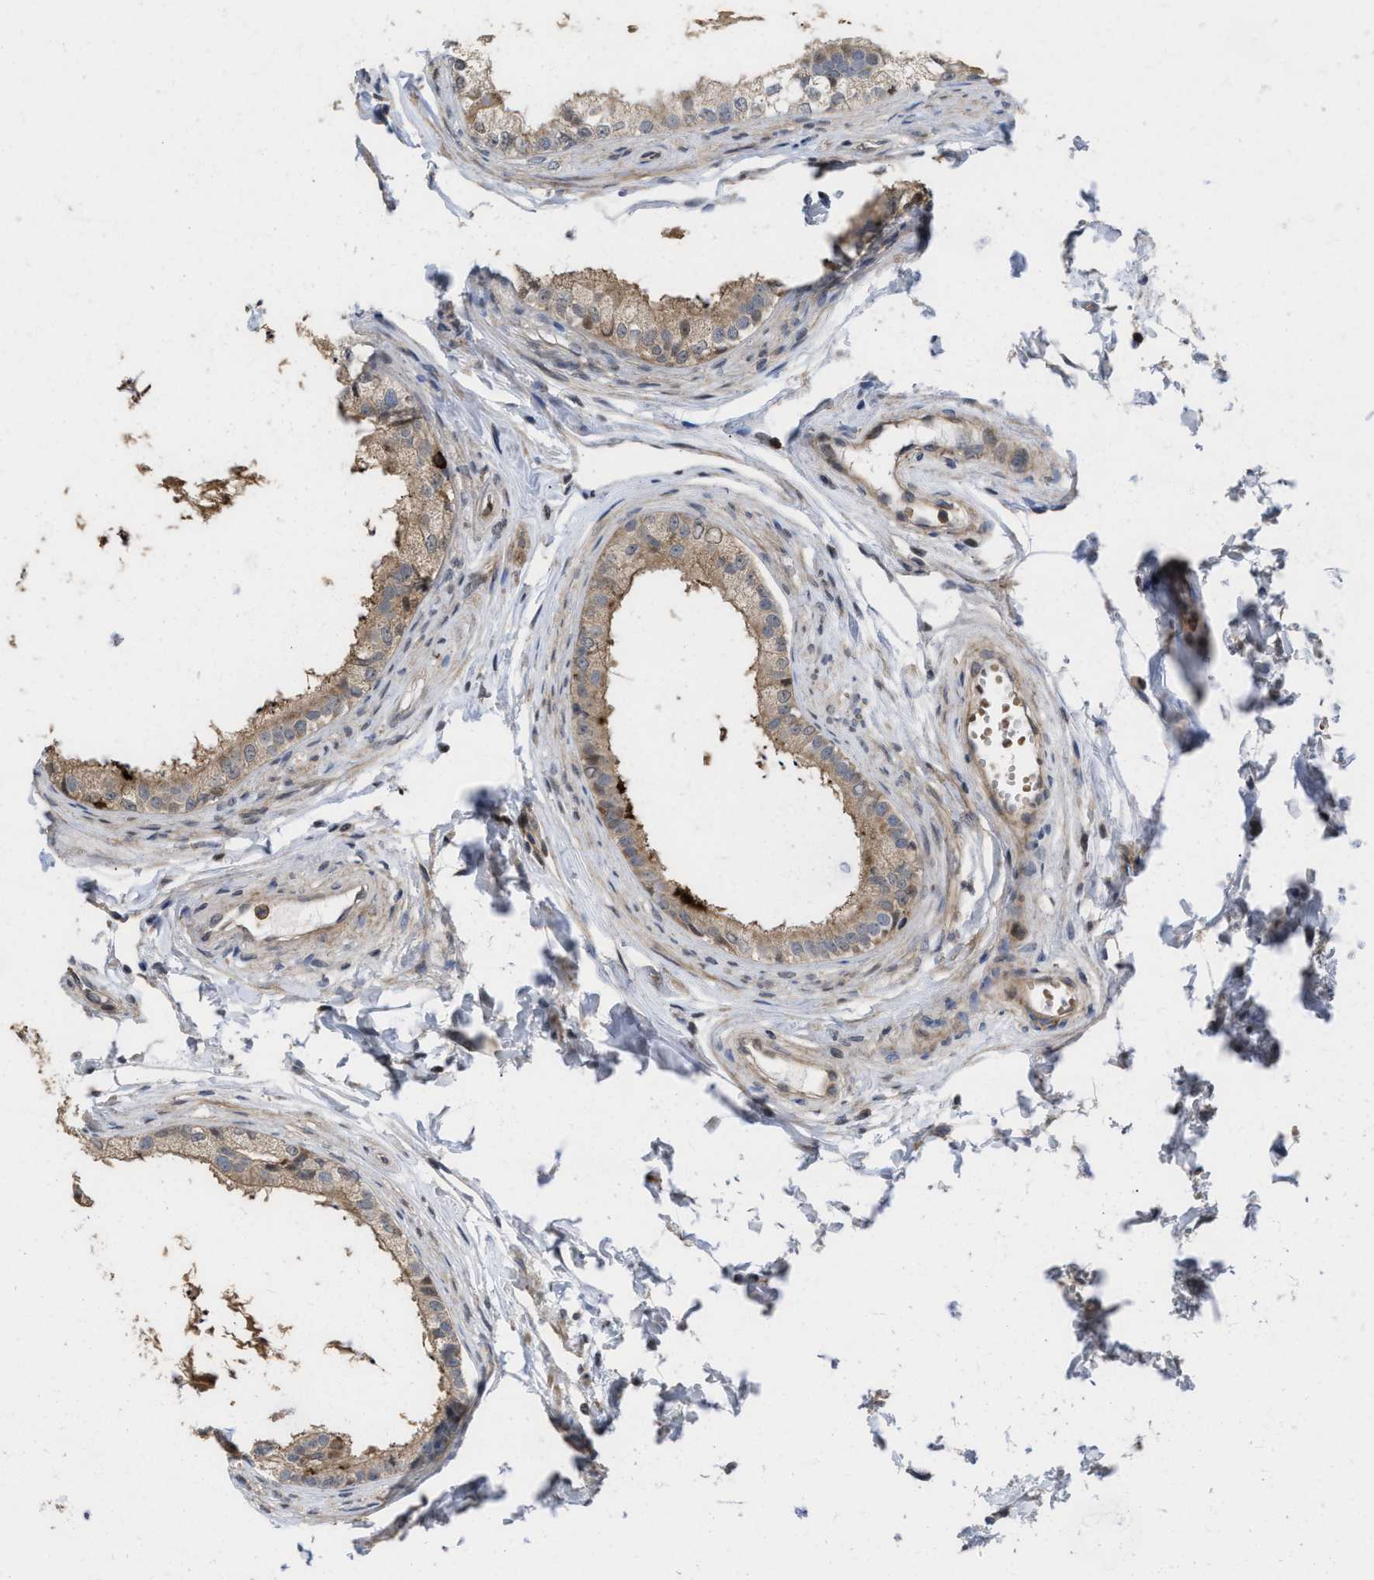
{"staining": {"intensity": "strong", "quantity": "25%-75%", "location": "cytoplasmic/membranous,nuclear"}, "tissue": "epididymis", "cell_type": "Glandular cells", "image_type": "normal", "snomed": [{"axis": "morphology", "description": "Normal tissue, NOS"}, {"axis": "topography", "description": "Epididymis"}], "caption": "A micrograph of human epididymis stained for a protein displays strong cytoplasmic/membranous,nuclear brown staining in glandular cells. (IHC, brightfield microscopy, high magnification).", "gene": "PTPRE", "patient": {"sex": "male", "age": 56}}